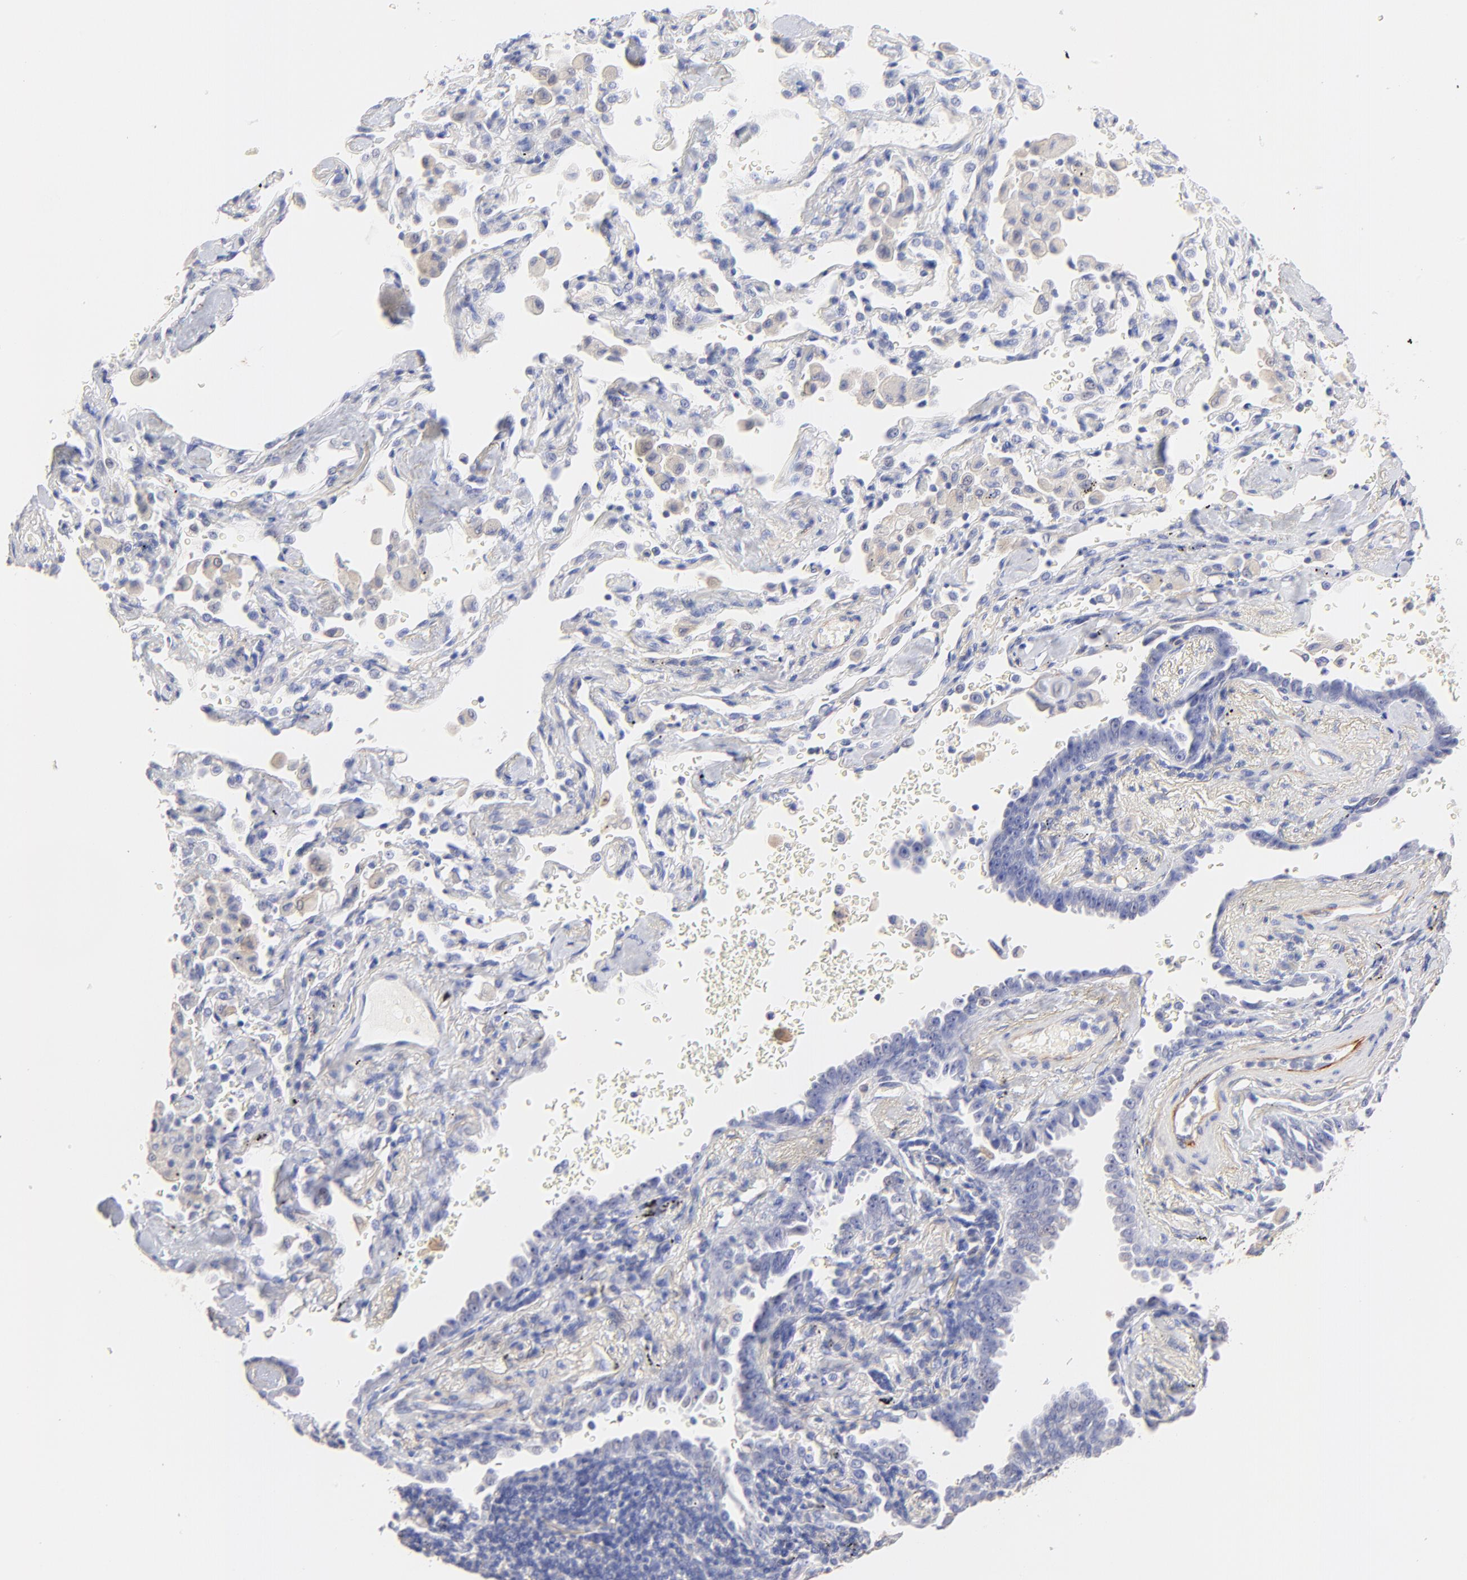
{"staining": {"intensity": "weak", "quantity": "<25%", "location": "nuclear"}, "tissue": "lung cancer", "cell_type": "Tumor cells", "image_type": "cancer", "snomed": [{"axis": "morphology", "description": "Adenocarcinoma, NOS"}, {"axis": "topography", "description": "Lung"}], "caption": "High magnification brightfield microscopy of adenocarcinoma (lung) stained with DAB (brown) and counterstained with hematoxylin (blue): tumor cells show no significant positivity.", "gene": "ACTRT1", "patient": {"sex": "female", "age": 64}}